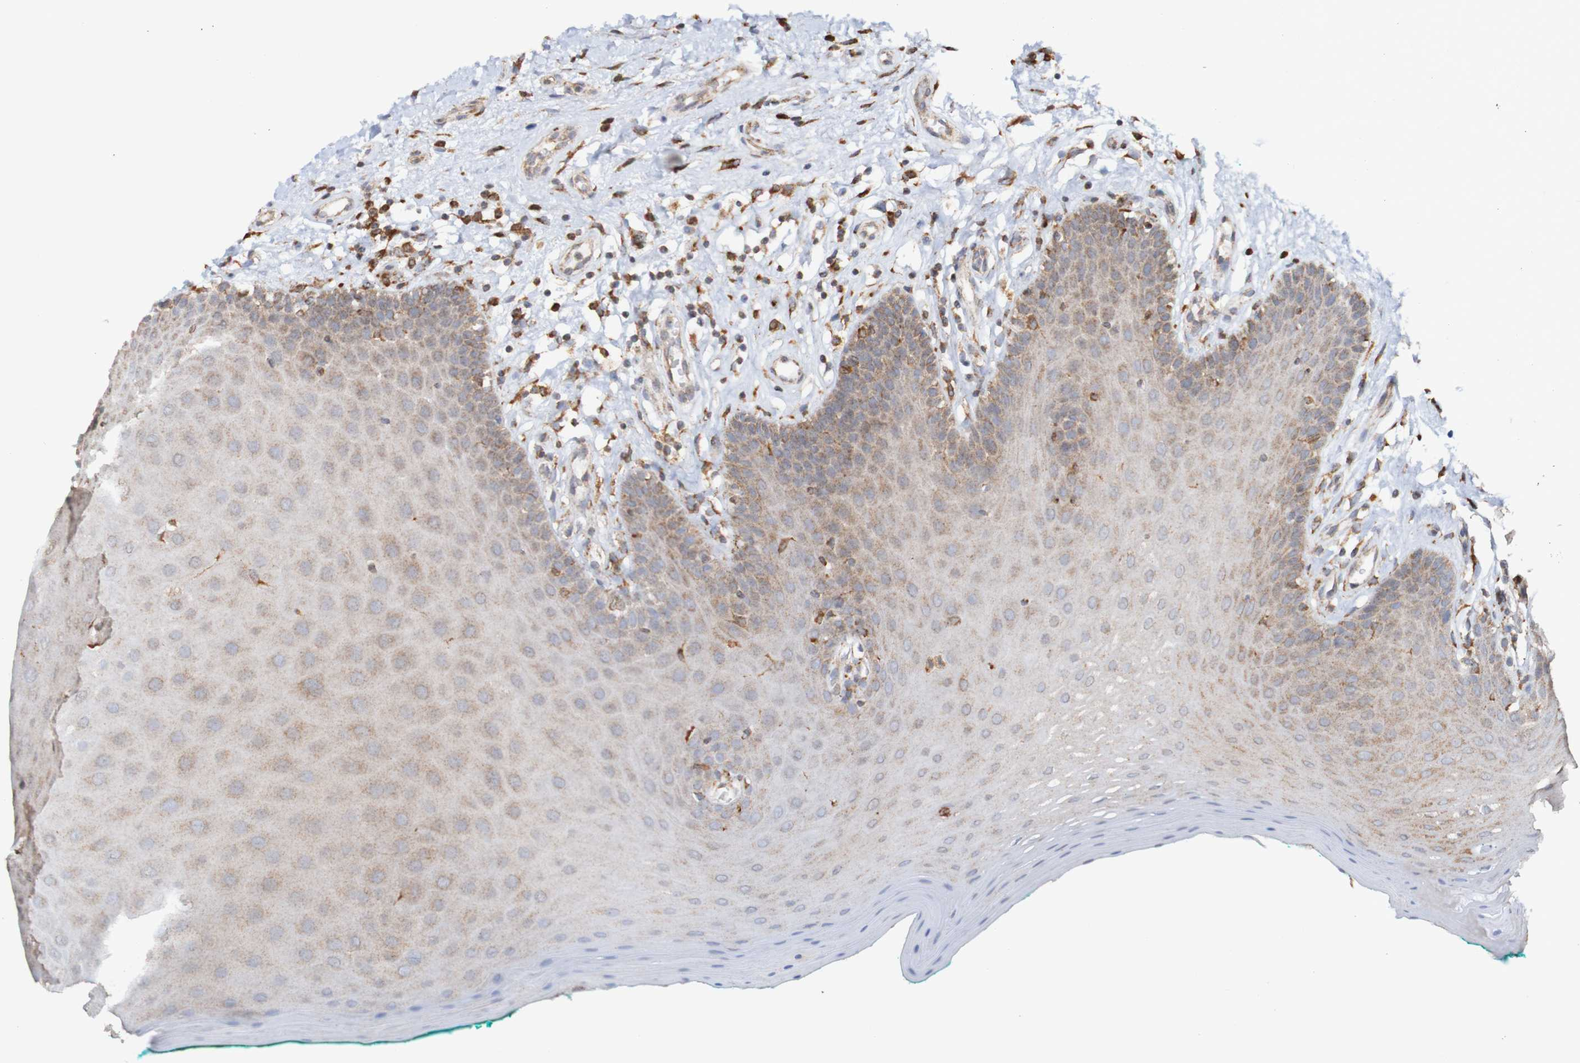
{"staining": {"intensity": "weak", "quantity": "25%-75%", "location": "cytoplasmic/membranous"}, "tissue": "oral mucosa", "cell_type": "Squamous epithelial cells", "image_type": "normal", "snomed": [{"axis": "morphology", "description": "Normal tissue, NOS"}, {"axis": "topography", "description": "Skeletal muscle"}, {"axis": "topography", "description": "Oral tissue"}], "caption": "Immunohistochemical staining of normal oral mucosa exhibits 25%-75% levels of weak cytoplasmic/membranous protein staining in about 25%-75% of squamous epithelial cells. (brown staining indicates protein expression, while blue staining denotes nuclei).", "gene": "PDIA3", "patient": {"sex": "male", "age": 58}}